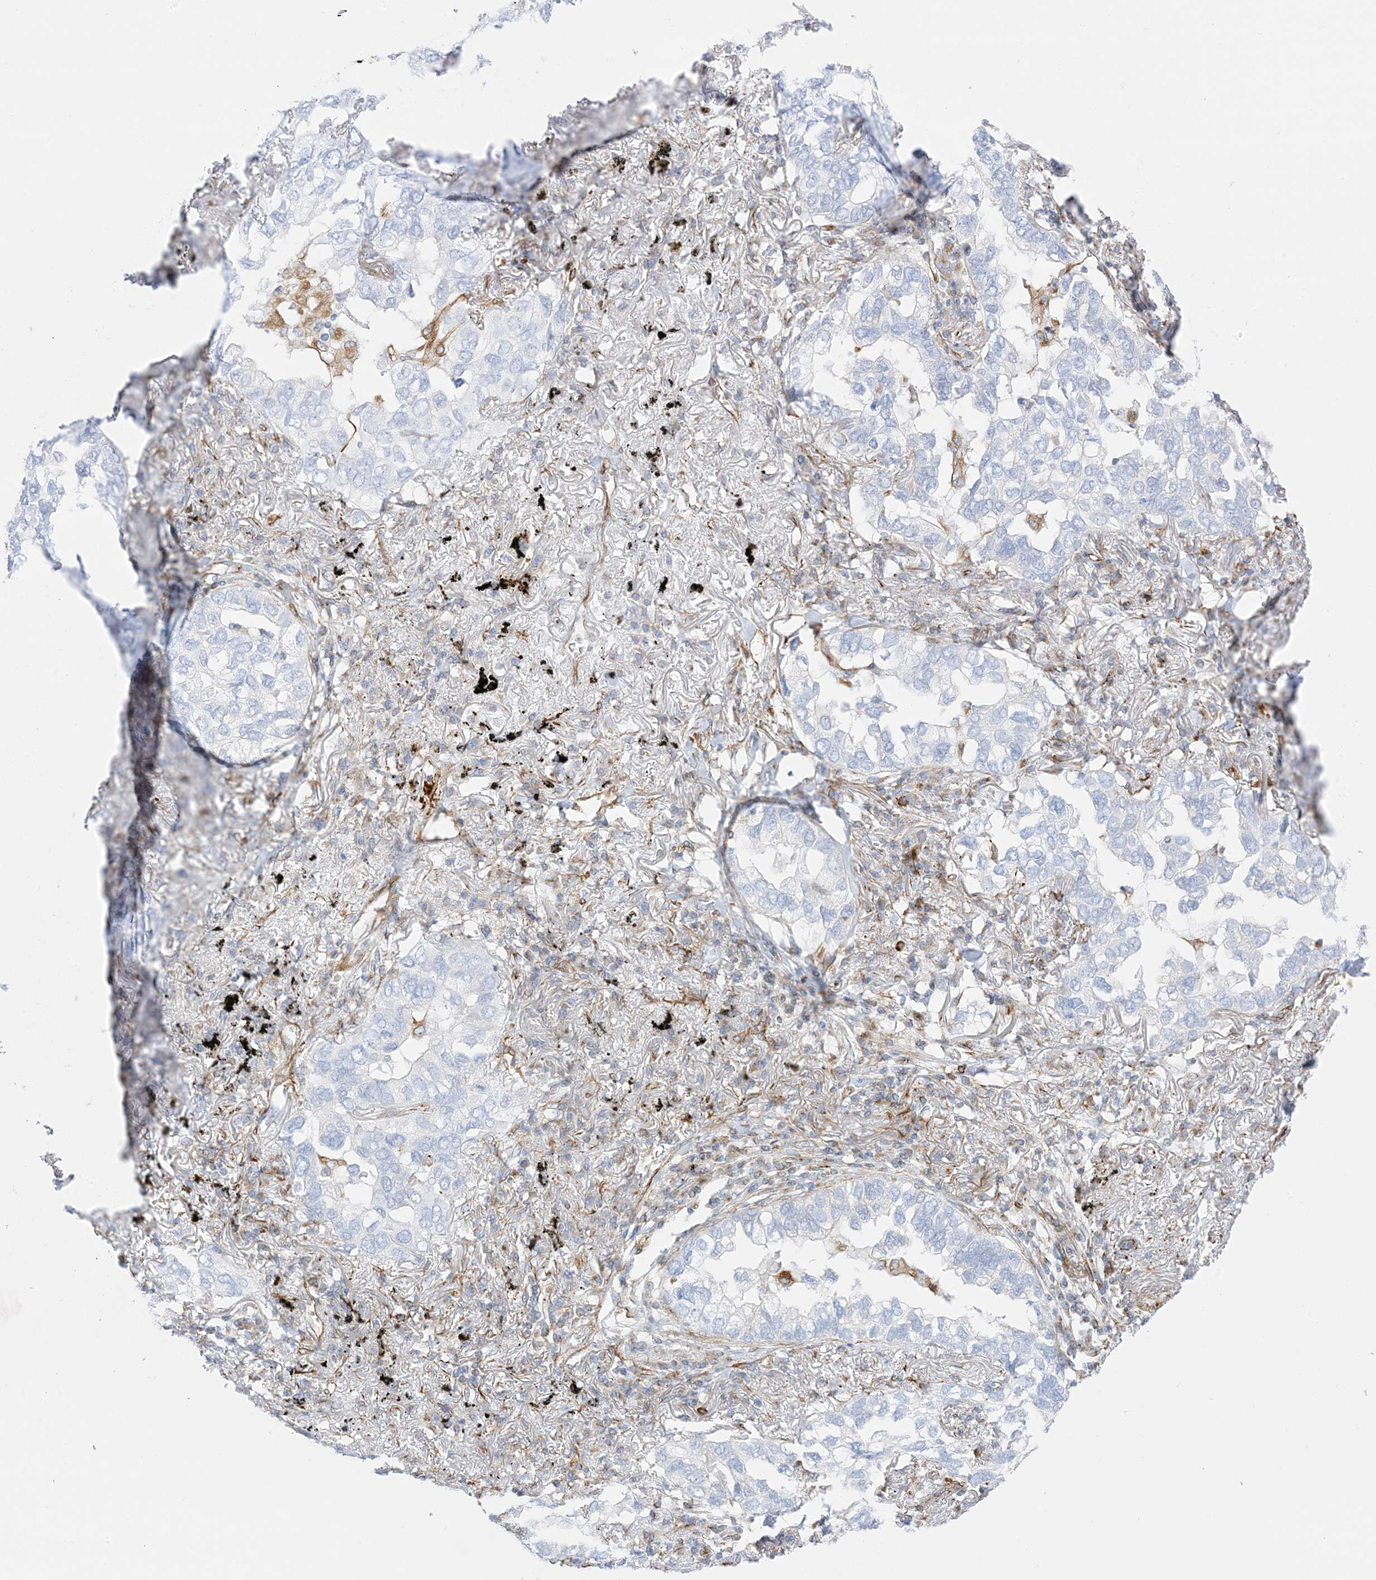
{"staining": {"intensity": "negative", "quantity": "none", "location": "none"}, "tissue": "lung cancer", "cell_type": "Tumor cells", "image_type": "cancer", "snomed": [{"axis": "morphology", "description": "Adenocarcinoma, NOS"}, {"axis": "topography", "description": "Lung"}], "caption": "An immunohistochemistry (IHC) image of lung adenocarcinoma is shown. There is no staining in tumor cells of lung adenocarcinoma.", "gene": "PID1", "patient": {"sex": "male", "age": 65}}